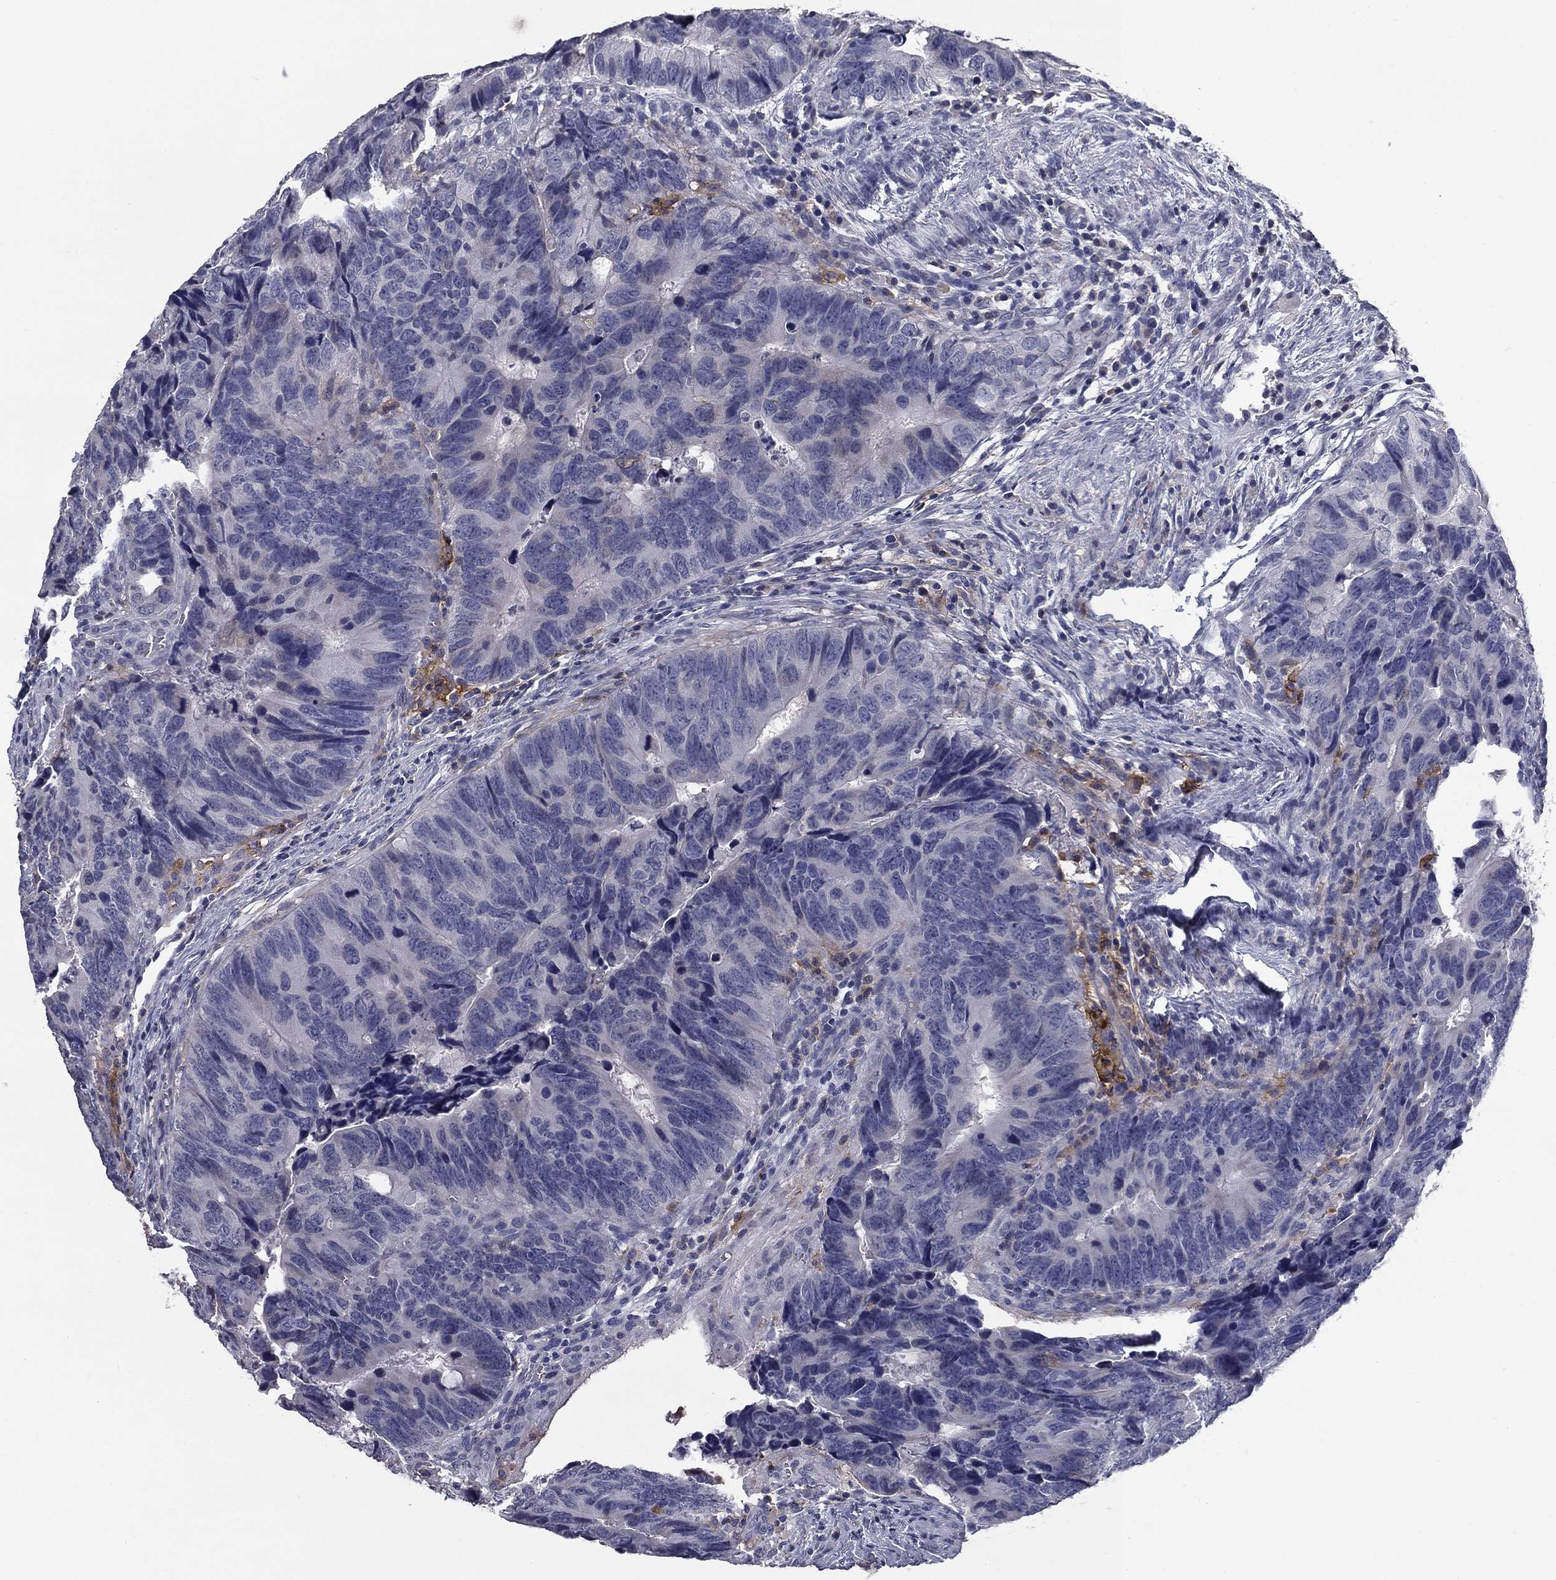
{"staining": {"intensity": "negative", "quantity": "none", "location": "none"}, "tissue": "colorectal cancer", "cell_type": "Tumor cells", "image_type": "cancer", "snomed": [{"axis": "morphology", "description": "Adenocarcinoma, NOS"}, {"axis": "topography", "description": "Colon"}], "caption": "Immunohistochemical staining of colorectal cancer (adenocarcinoma) displays no significant expression in tumor cells.", "gene": "CD274", "patient": {"sex": "female", "age": 77}}